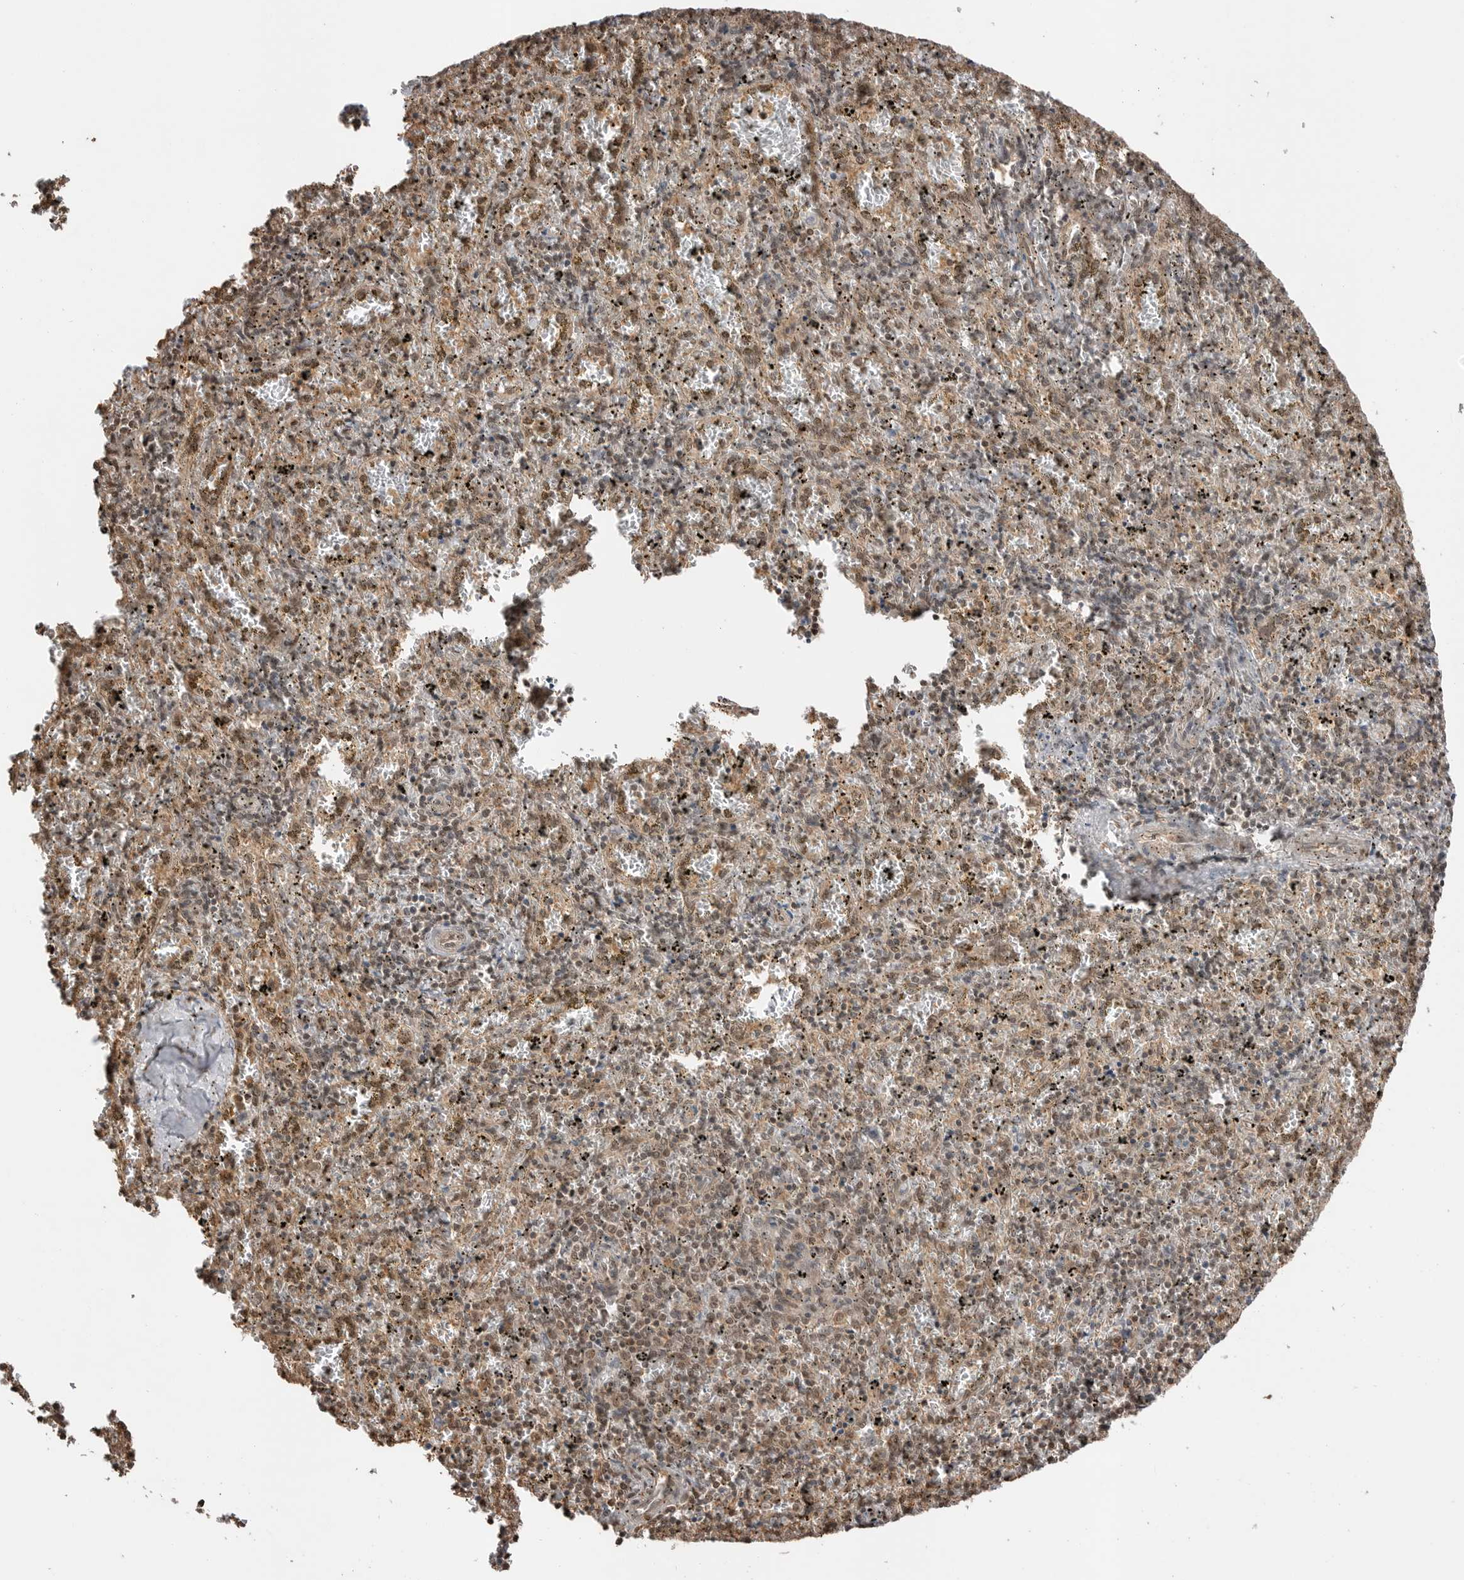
{"staining": {"intensity": "weak", "quantity": "25%-75%", "location": "cytoplasmic/membranous"}, "tissue": "spleen", "cell_type": "Cells in red pulp", "image_type": "normal", "snomed": [{"axis": "morphology", "description": "Normal tissue, NOS"}, {"axis": "topography", "description": "Spleen"}], "caption": "Normal spleen shows weak cytoplasmic/membranous staining in approximately 25%-75% of cells in red pulp Using DAB (3,3'-diaminobenzidine) (brown) and hematoxylin (blue) stains, captured at high magnification using brightfield microscopy..", "gene": "PEAK1", "patient": {"sex": "male", "age": 11}}